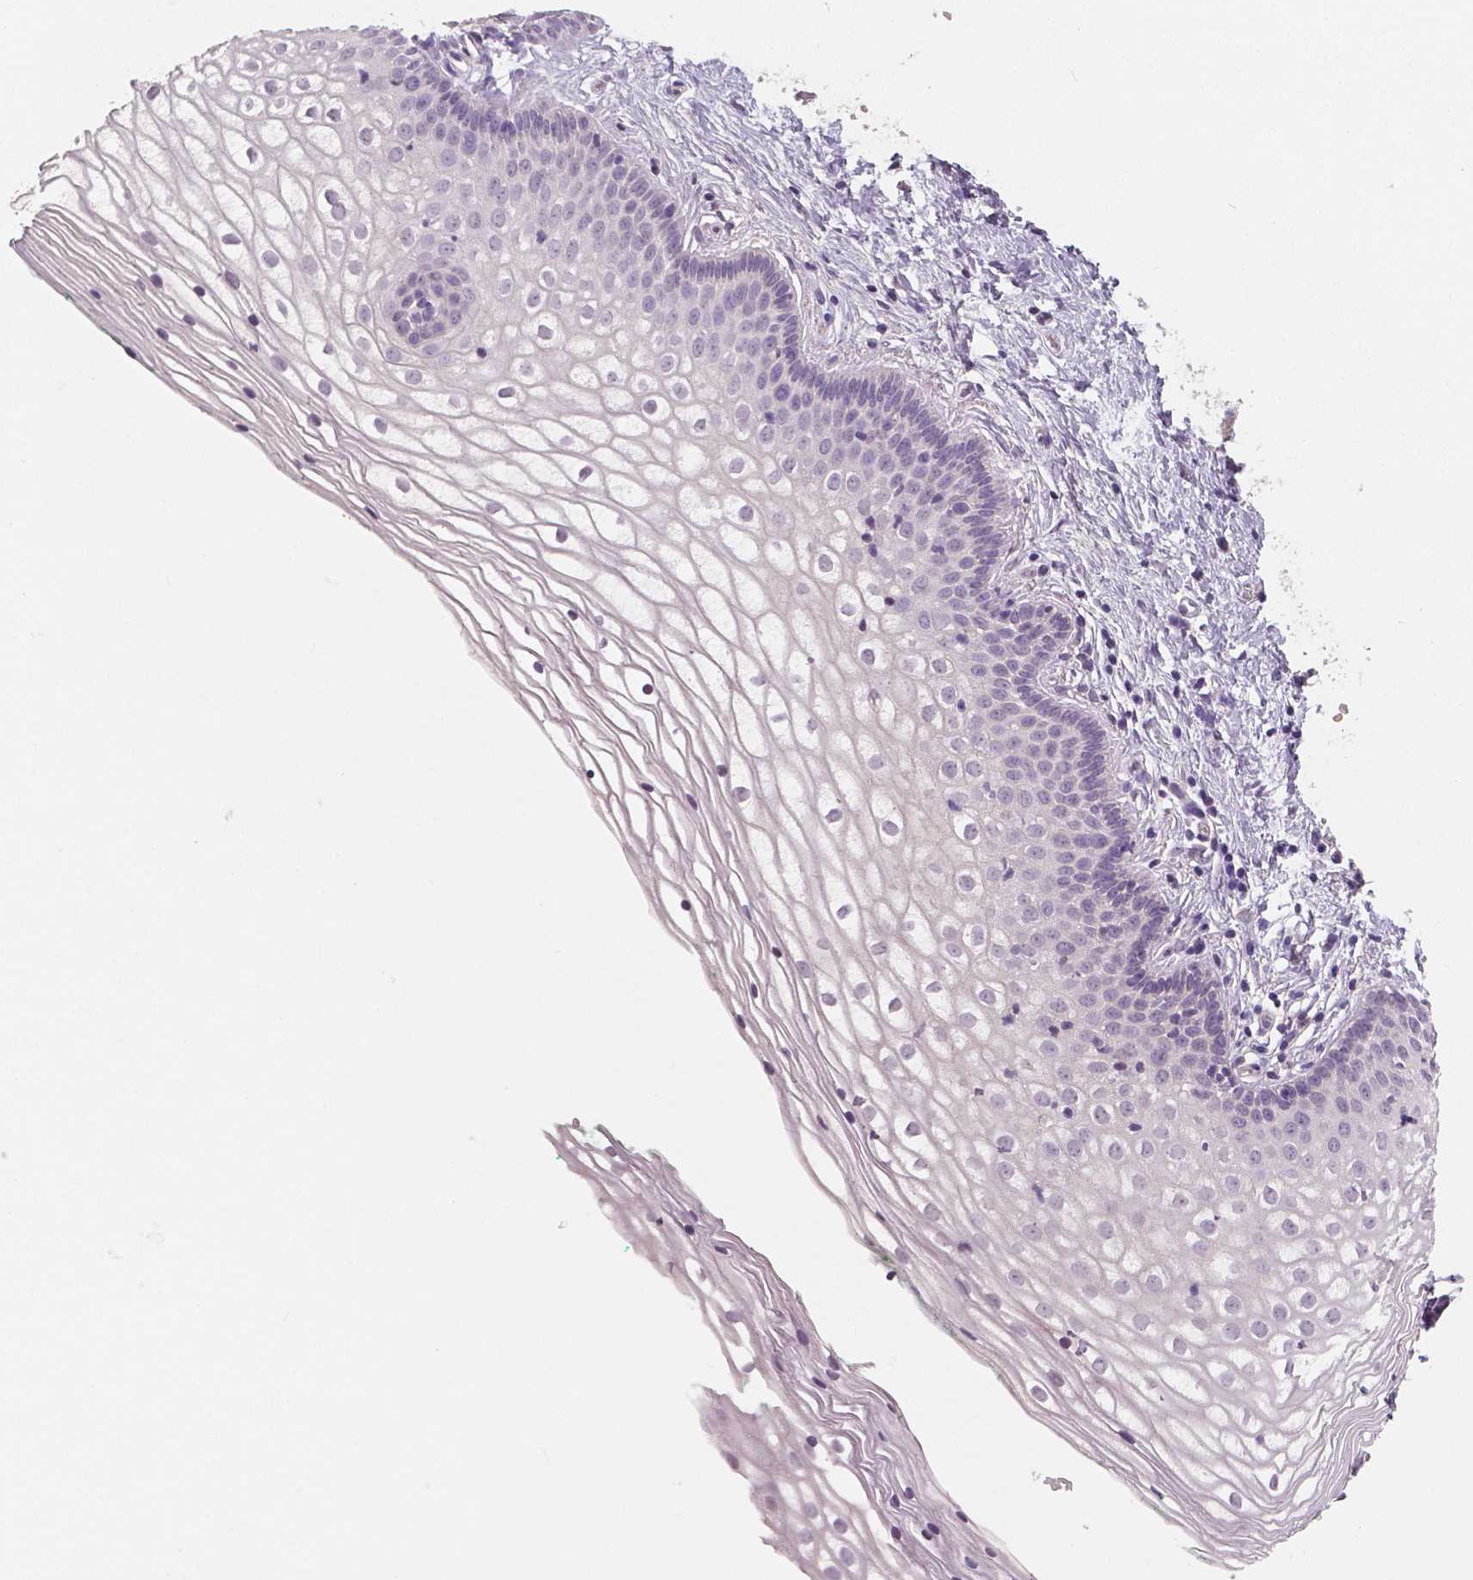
{"staining": {"intensity": "moderate", "quantity": "<25%", "location": "cytoplasmic/membranous"}, "tissue": "vagina", "cell_type": "Squamous epithelial cells", "image_type": "normal", "snomed": [{"axis": "morphology", "description": "Normal tissue, NOS"}, {"axis": "topography", "description": "Vagina"}], "caption": "The immunohistochemical stain shows moderate cytoplasmic/membranous expression in squamous epithelial cells of unremarkable vagina.", "gene": "APOA4", "patient": {"sex": "female", "age": 36}}